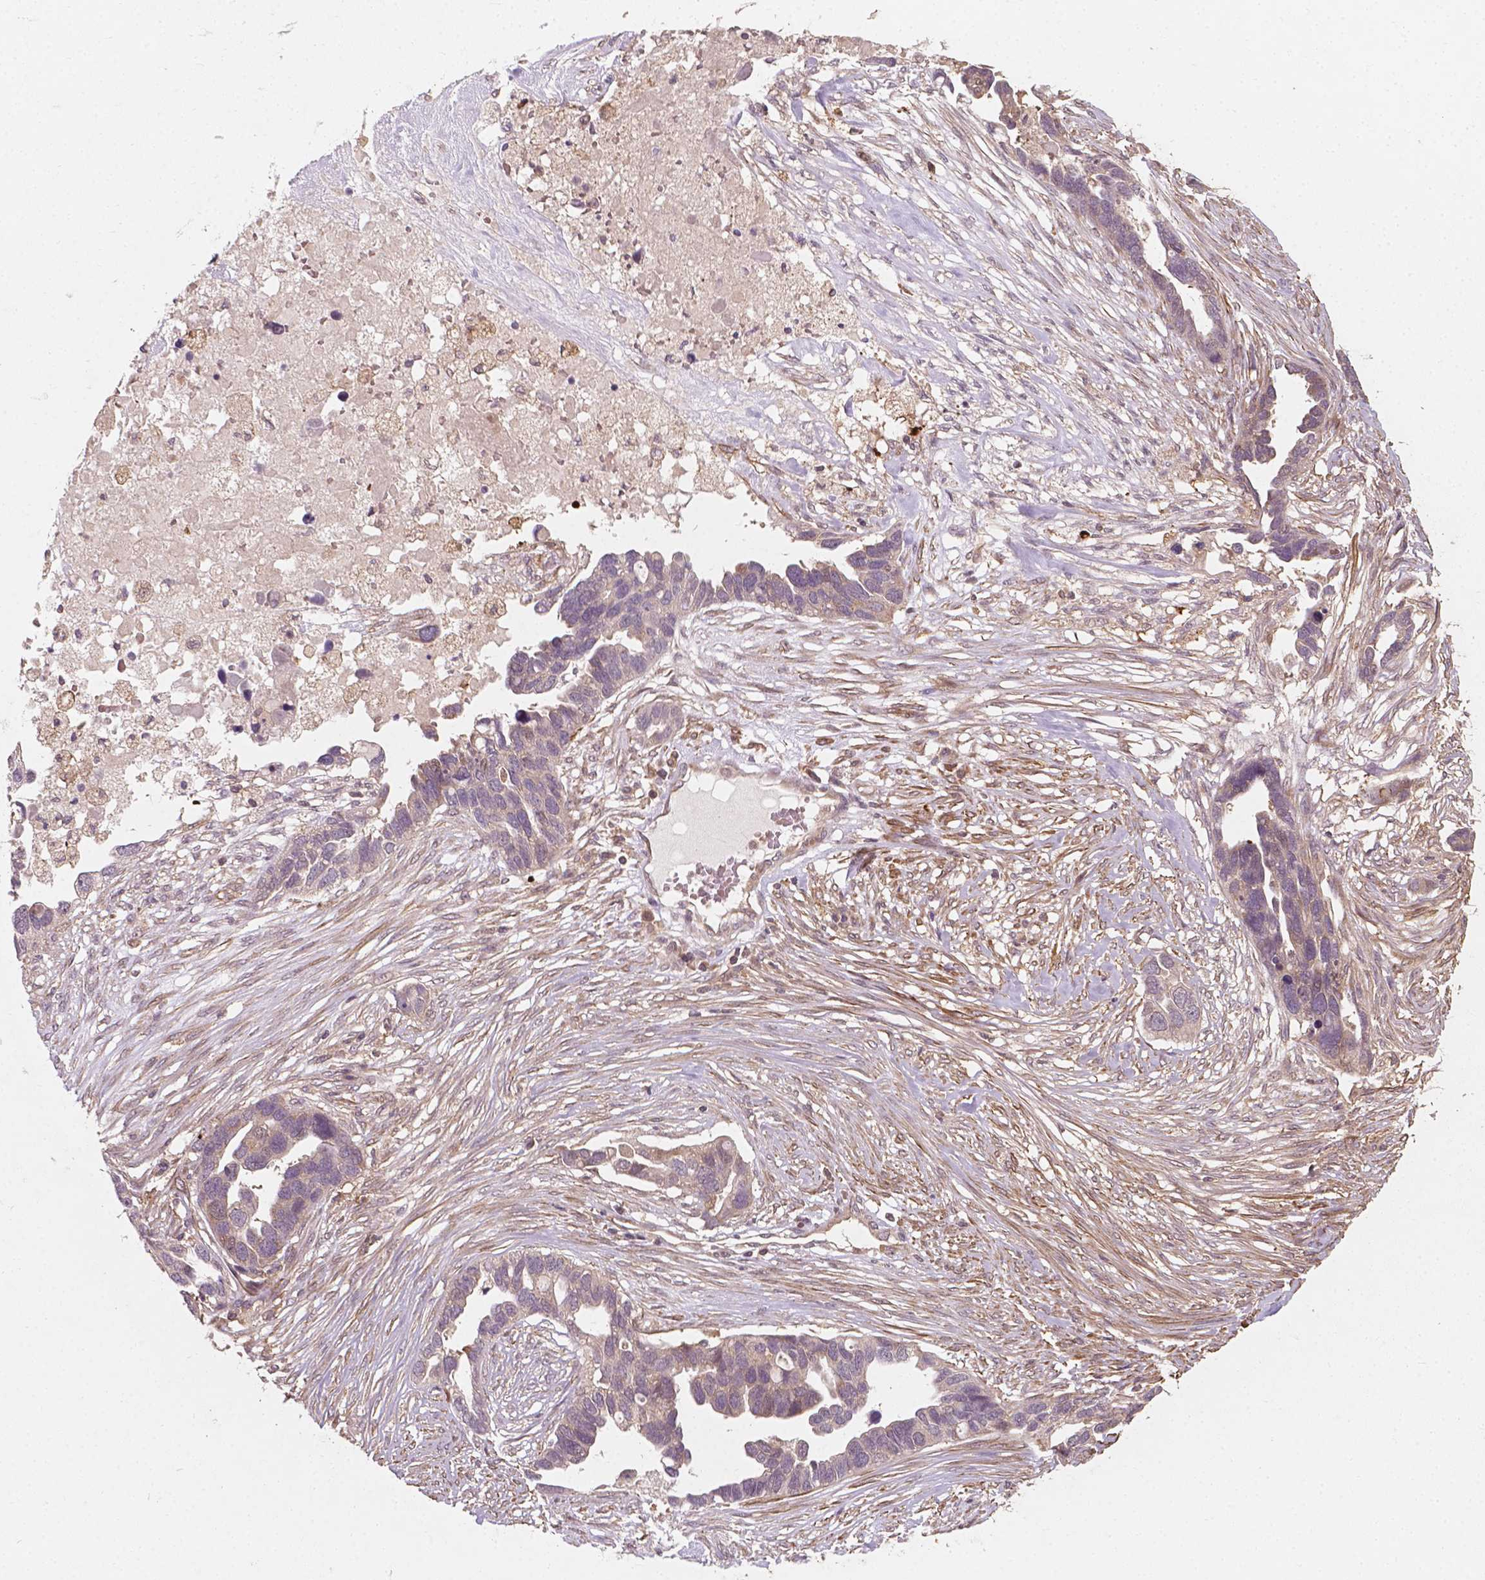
{"staining": {"intensity": "weak", "quantity": "25%-75%", "location": "cytoplasmic/membranous"}, "tissue": "ovarian cancer", "cell_type": "Tumor cells", "image_type": "cancer", "snomed": [{"axis": "morphology", "description": "Cystadenocarcinoma, serous, NOS"}, {"axis": "topography", "description": "Ovary"}], "caption": "Weak cytoplasmic/membranous staining is identified in about 25%-75% of tumor cells in ovarian cancer. The protein of interest is shown in brown color, while the nuclei are stained blue.", "gene": "CYFIP2", "patient": {"sex": "female", "age": 54}}